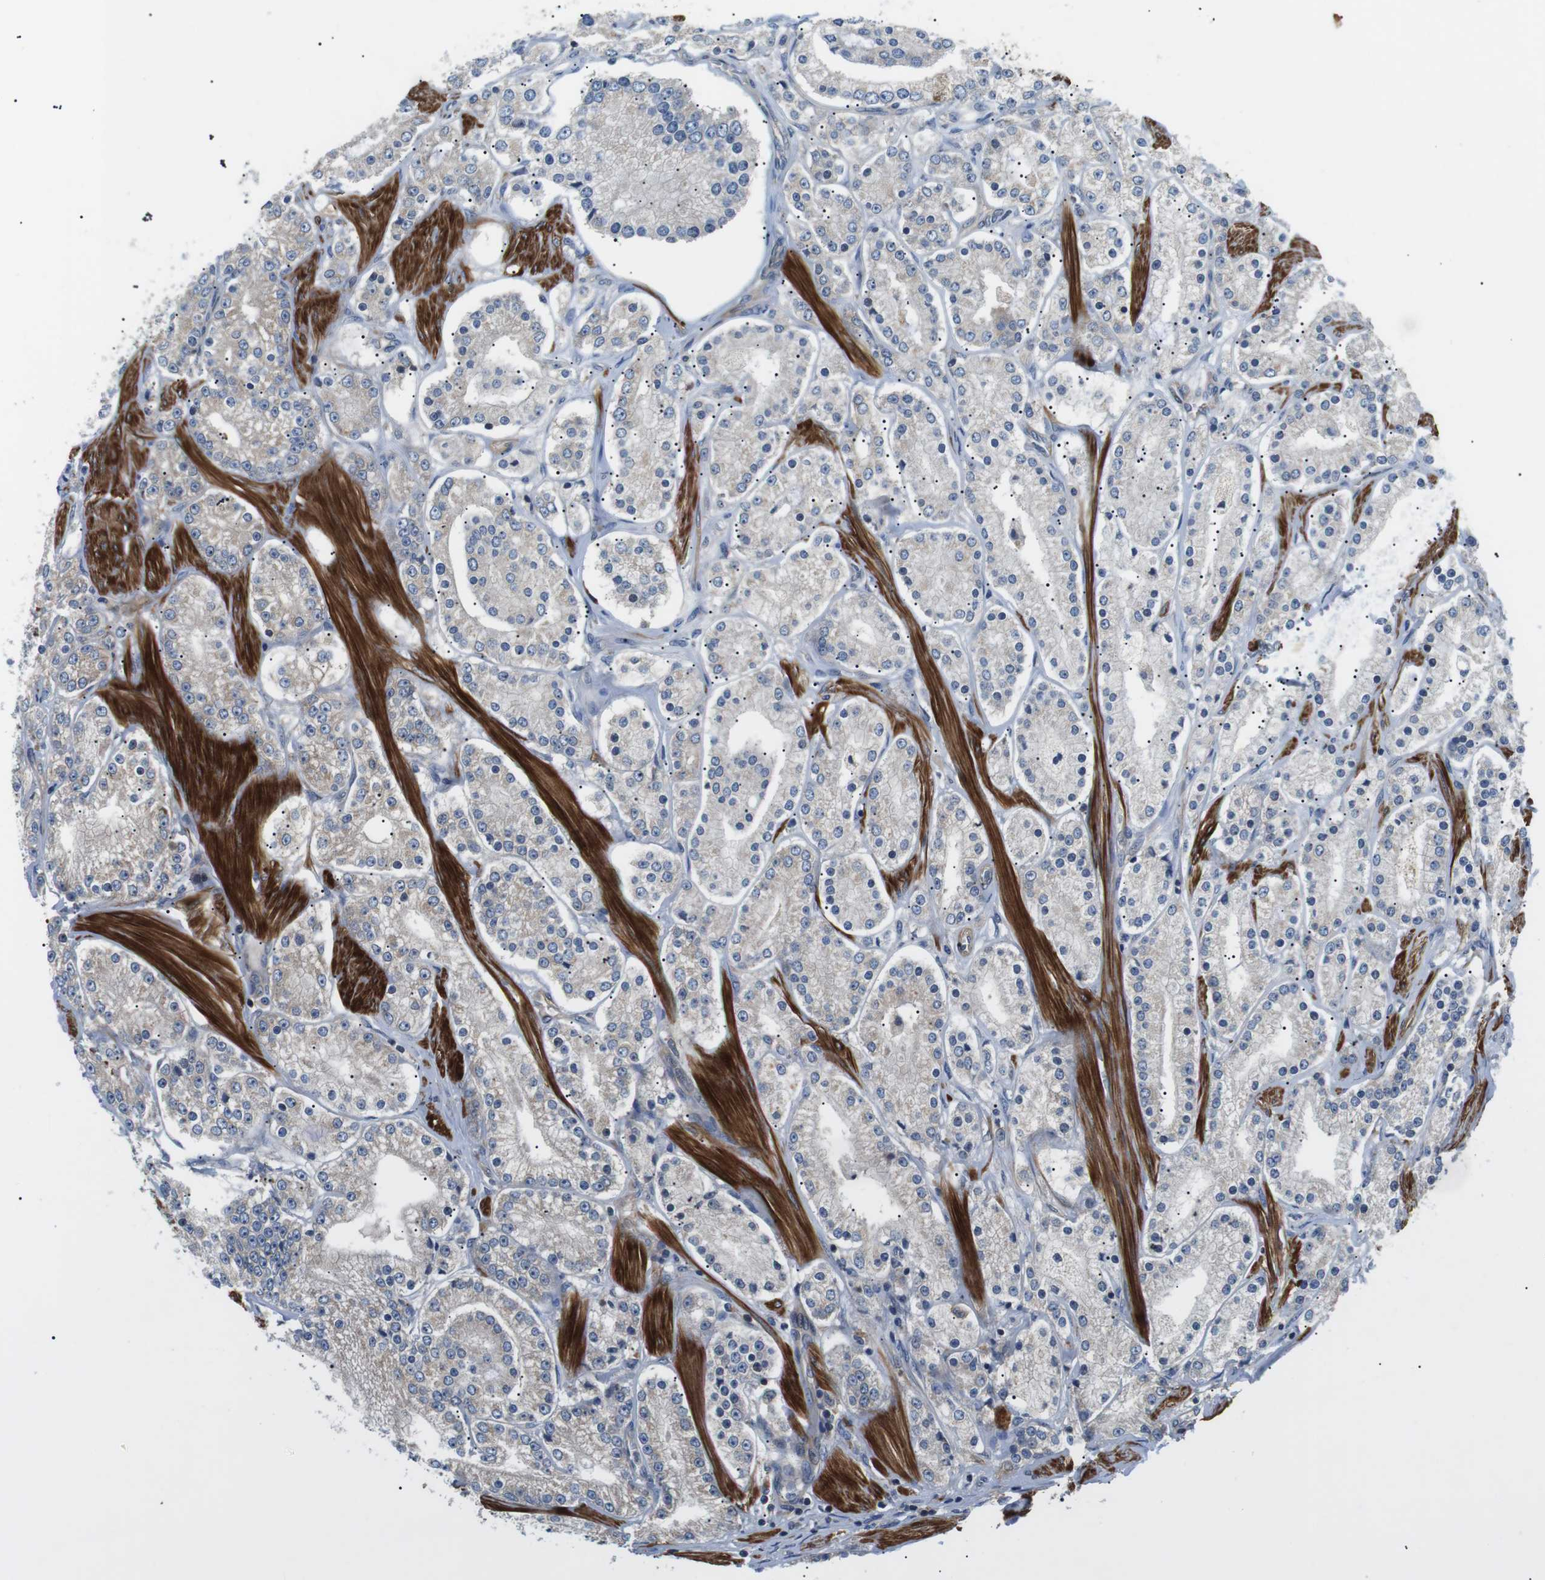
{"staining": {"intensity": "weak", "quantity": "<25%", "location": "cytoplasmic/membranous"}, "tissue": "prostate cancer", "cell_type": "Tumor cells", "image_type": "cancer", "snomed": [{"axis": "morphology", "description": "Adenocarcinoma, Low grade"}, {"axis": "topography", "description": "Prostate"}], "caption": "The histopathology image exhibits no significant staining in tumor cells of prostate adenocarcinoma (low-grade).", "gene": "DIPK1A", "patient": {"sex": "male", "age": 63}}